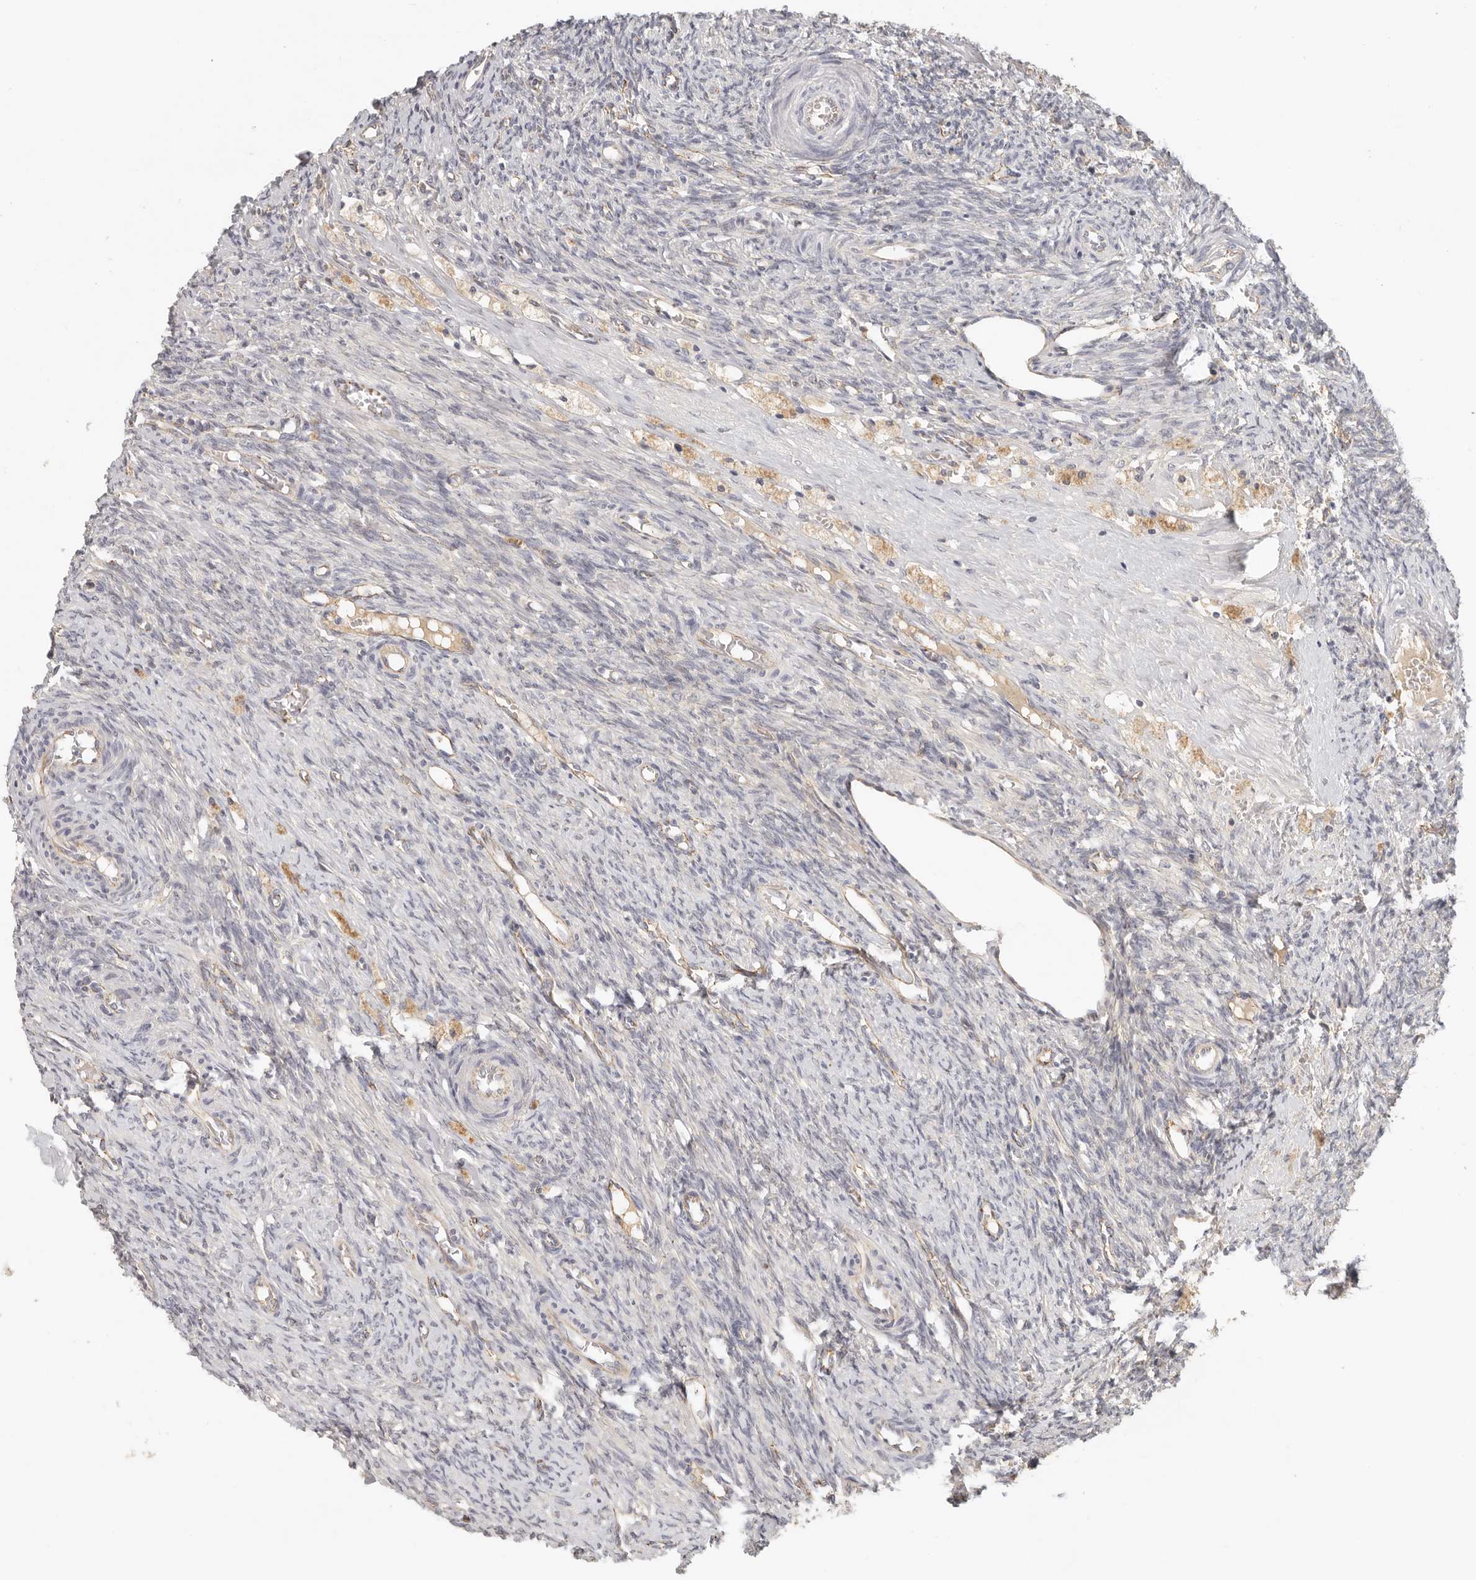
{"staining": {"intensity": "negative", "quantity": "none", "location": "none"}, "tissue": "ovary", "cell_type": "Ovarian stroma cells", "image_type": "normal", "snomed": [{"axis": "morphology", "description": "Normal tissue, NOS"}, {"axis": "topography", "description": "Ovary"}], "caption": "DAB immunohistochemical staining of normal human ovary exhibits no significant expression in ovarian stroma cells. (Stains: DAB IHC with hematoxylin counter stain, Microscopy: brightfield microscopy at high magnification).", "gene": "ANXA9", "patient": {"sex": "female", "age": 41}}